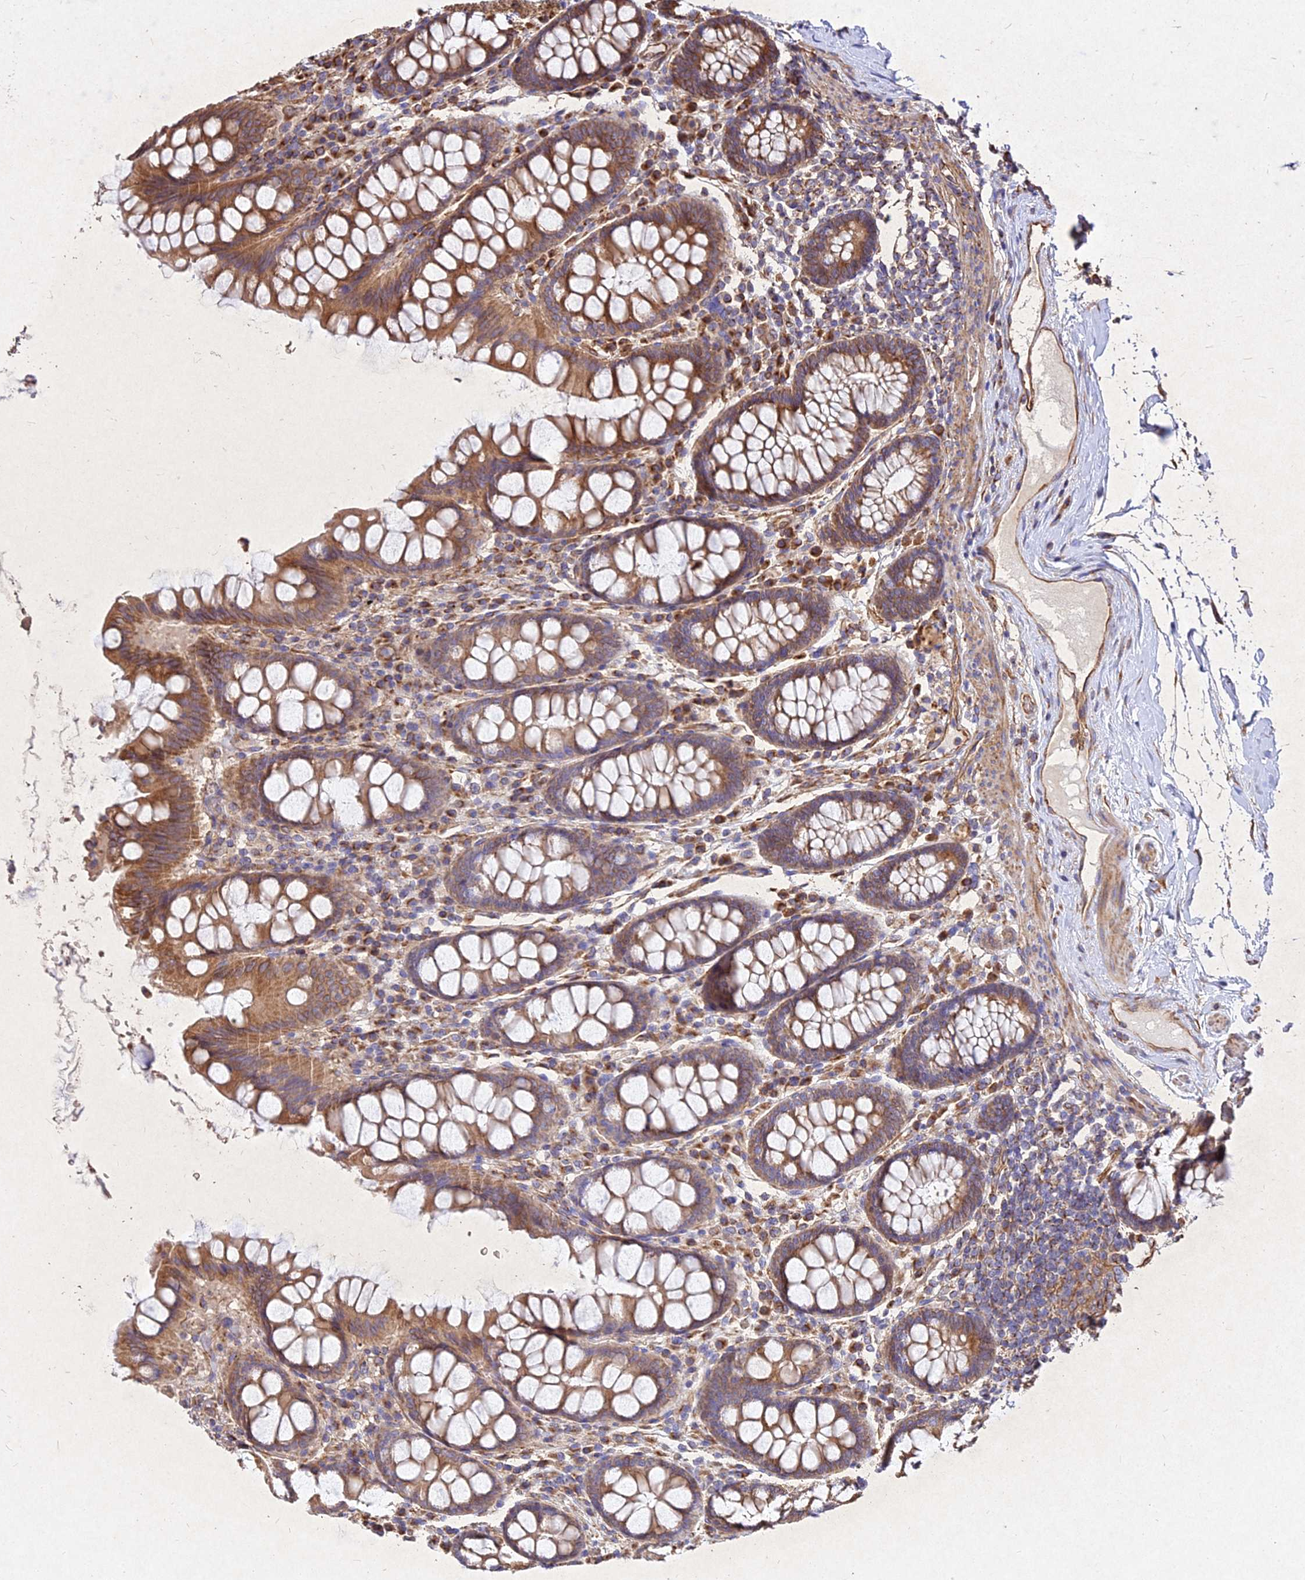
{"staining": {"intensity": "moderate", "quantity": ">75%", "location": "cytoplasmic/membranous"}, "tissue": "colon", "cell_type": "Endothelial cells", "image_type": "normal", "snomed": [{"axis": "morphology", "description": "Normal tissue, NOS"}, {"axis": "topography", "description": "Colon"}], "caption": "A medium amount of moderate cytoplasmic/membranous positivity is seen in about >75% of endothelial cells in normal colon.", "gene": "SKA1", "patient": {"sex": "female", "age": 79}}